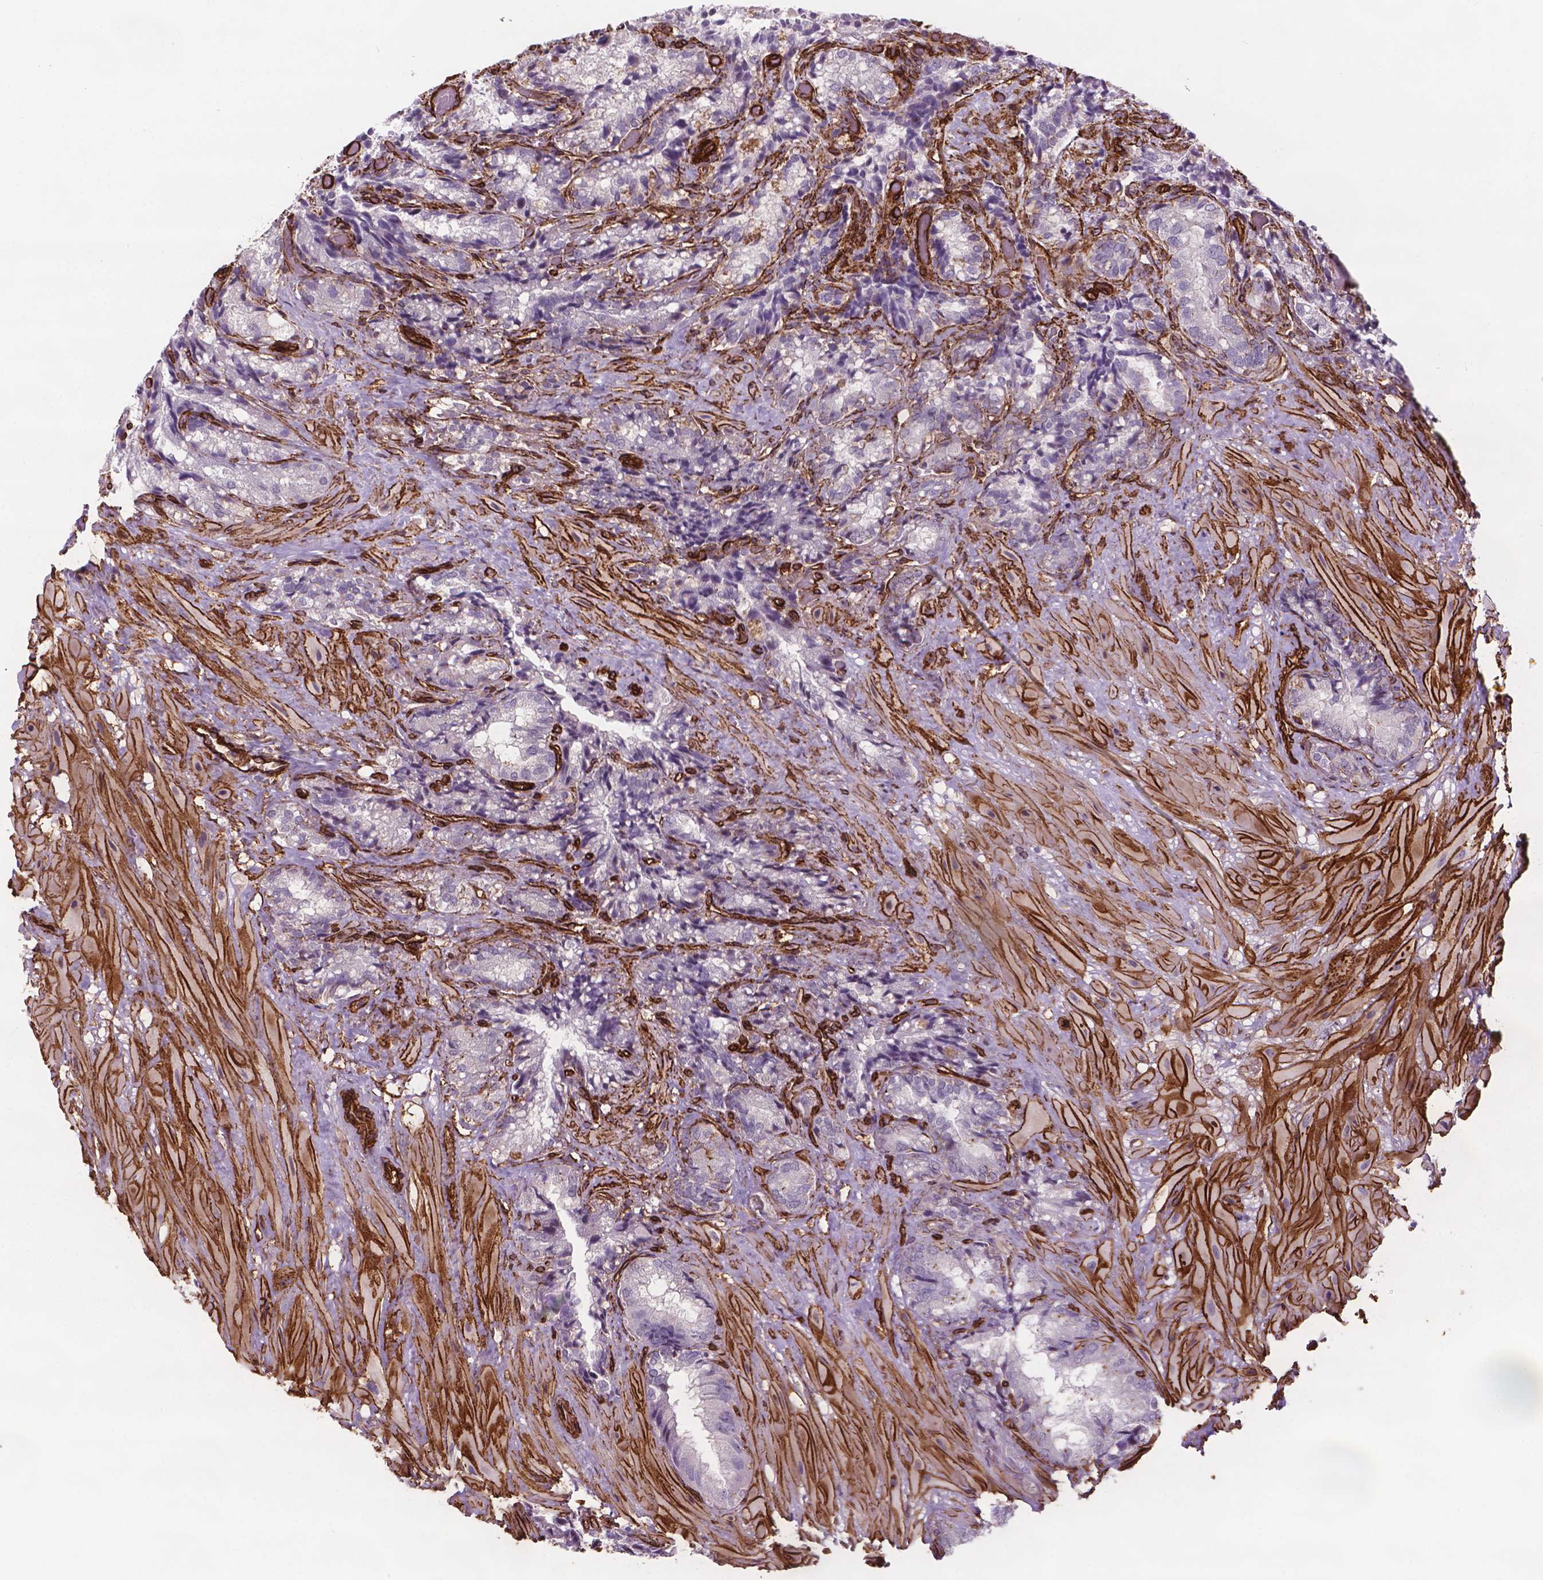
{"staining": {"intensity": "negative", "quantity": "none", "location": "none"}, "tissue": "seminal vesicle", "cell_type": "Glandular cells", "image_type": "normal", "snomed": [{"axis": "morphology", "description": "Normal tissue, NOS"}, {"axis": "topography", "description": "Seminal veicle"}], "caption": "Immunohistochemical staining of unremarkable seminal vesicle demonstrates no significant positivity in glandular cells. (DAB IHC visualized using brightfield microscopy, high magnification).", "gene": "EGFL8", "patient": {"sex": "male", "age": 57}}